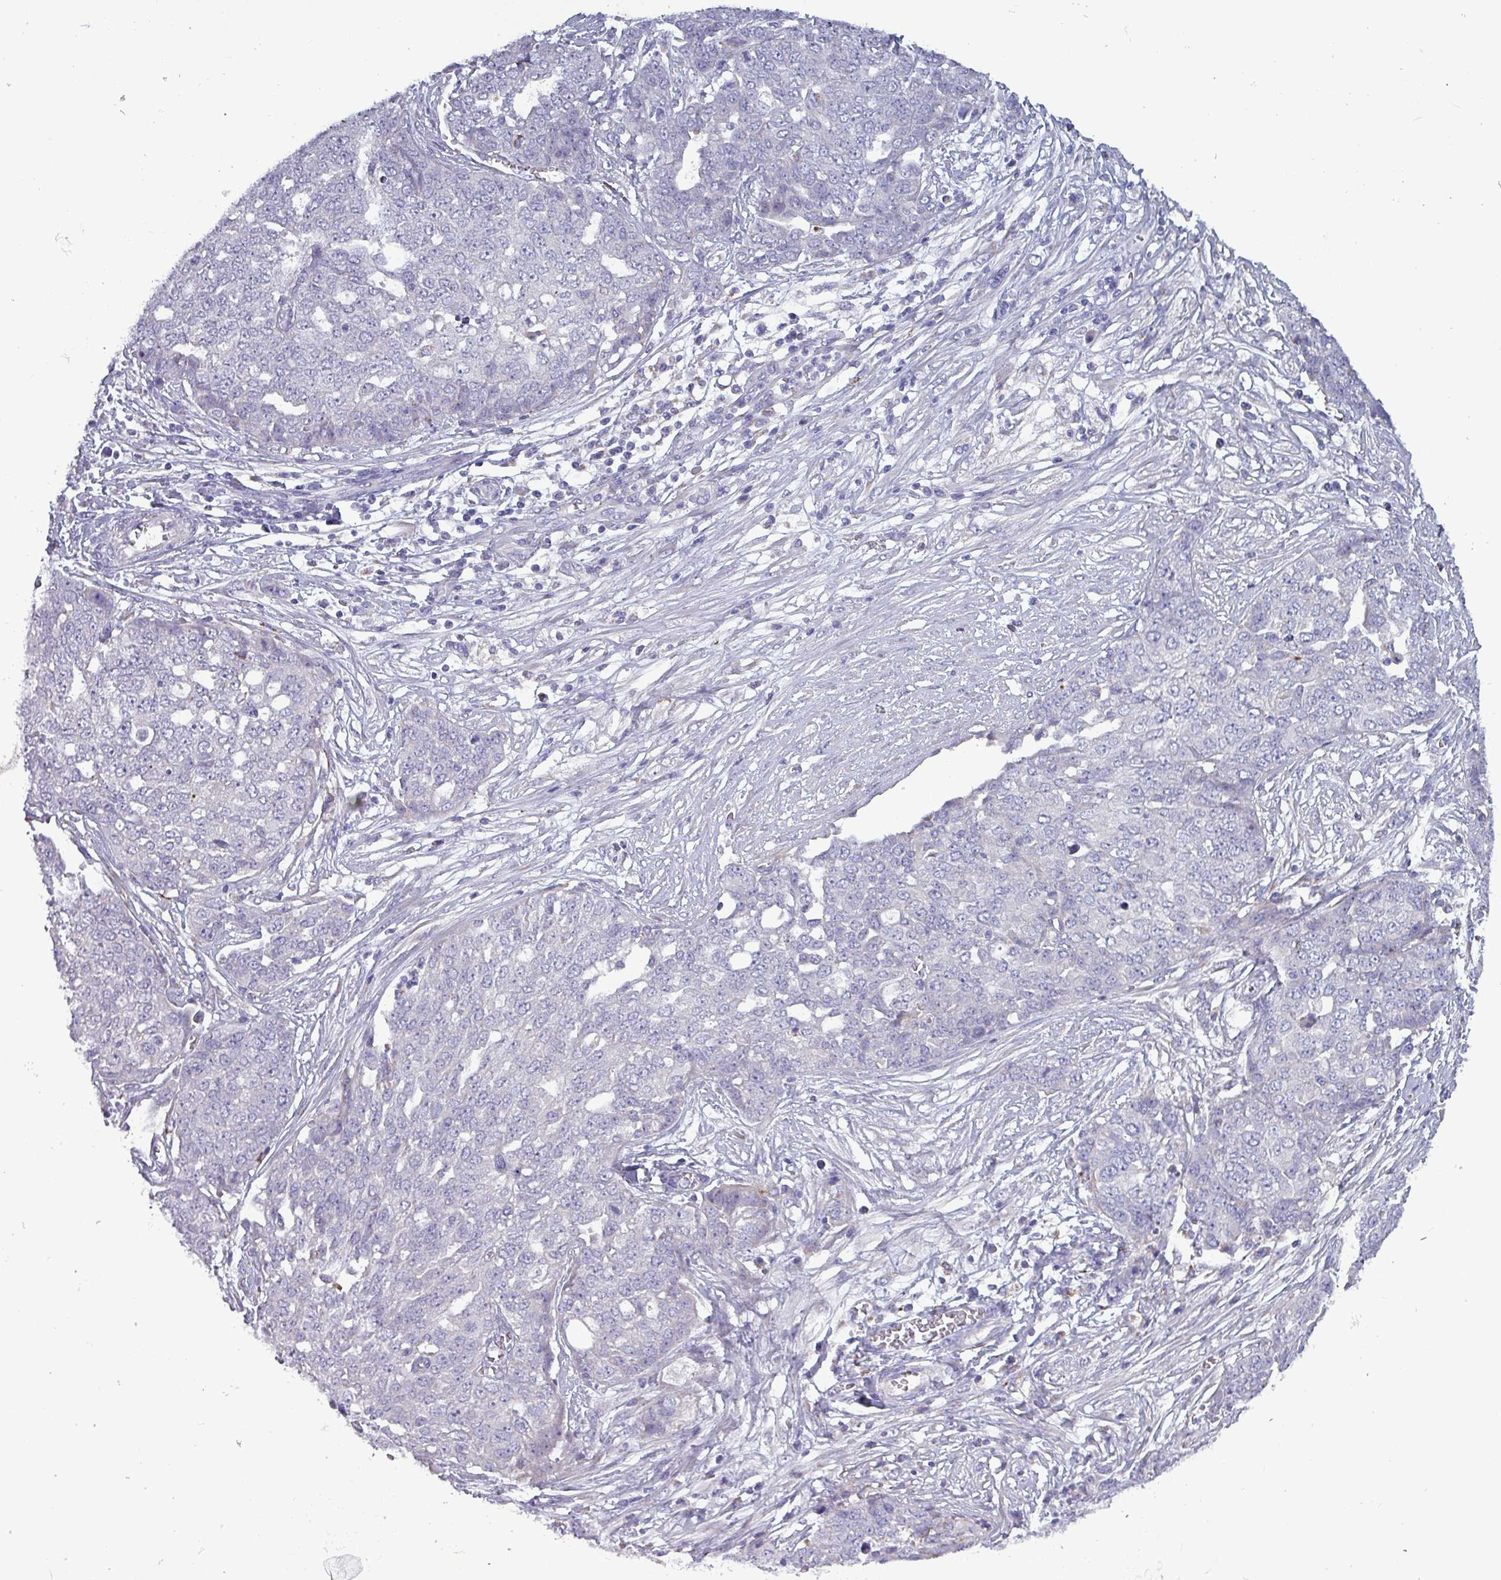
{"staining": {"intensity": "negative", "quantity": "none", "location": "none"}, "tissue": "ovarian cancer", "cell_type": "Tumor cells", "image_type": "cancer", "snomed": [{"axis": "morphology", "description": "Cystadenocarcinoma, serous, NOS"}, {"axis": "topography", "description": "Soft tissue"}, {"axis": "topography", "description": "Ovary"}], "caption": "Photomicrograph shows no protein staining in tumor cells of ovarian cancer (serous cystadenocarcinoma) tissue.", "gene": "HSD3B7", "patient": {"sex": "female", "age": 57}}